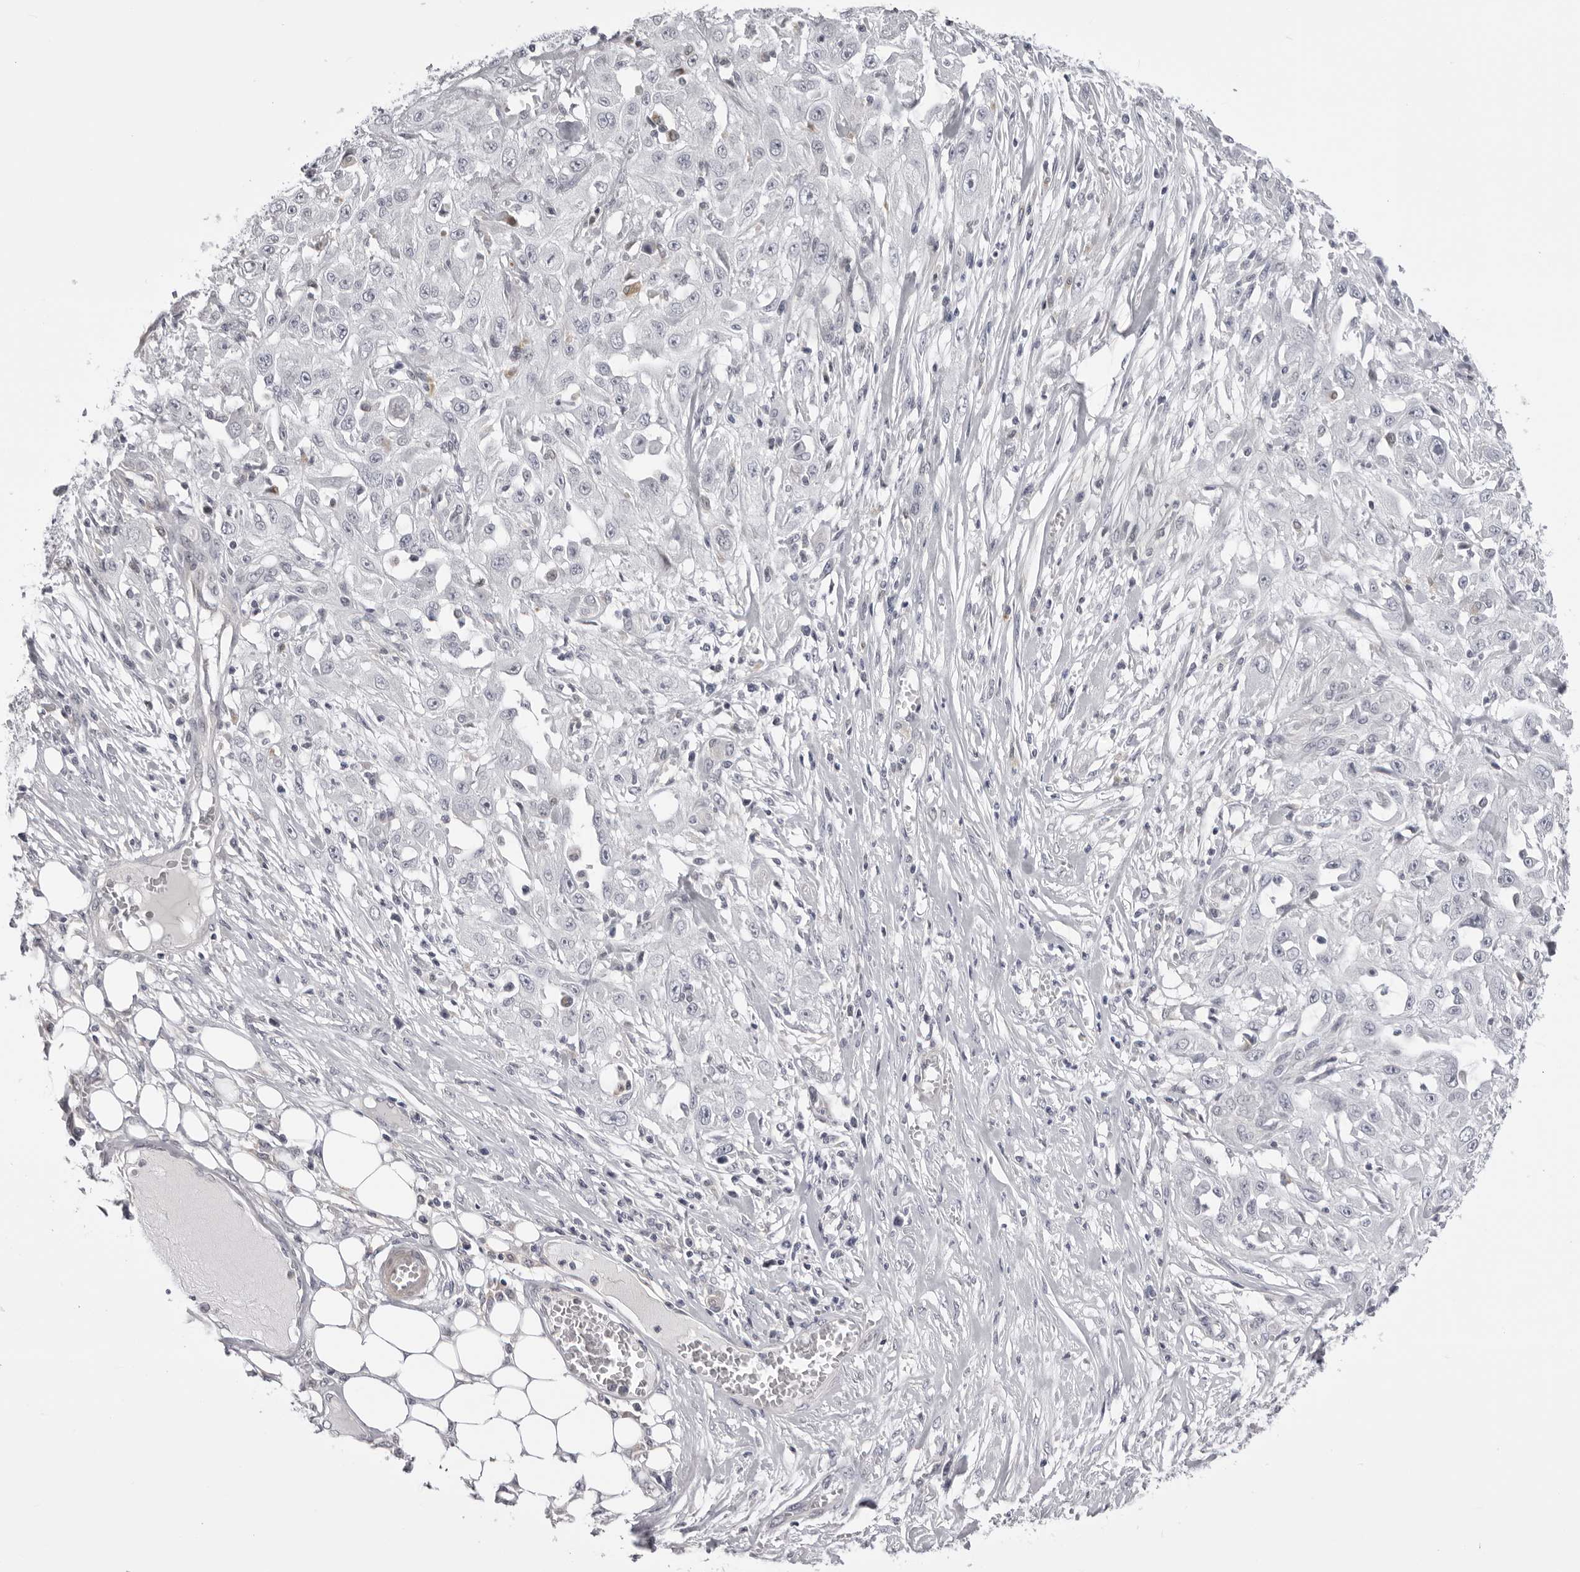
{"staining": {"intensity": "negative", "quantity": "none", "location": "none"}, "tissue": "skin cancer", "cell_type": "Tumor cells", "image_type": "cancer", "snomed": [{"axis": "morphology", "description": "Squamous cell carcinoma, NOS"}, {"axis": "morphology", "description": "Squamous cell carcinoma, metastatic, NOS"}, {"axis": "topography", "description": "Skin"}, {"axis": "topography", "description": "Lymph node"}], "caption": "An immunohistochemistry (IHC) image of skin squamous cell carcinoma is shown. There is no staining in tumor cells of skin squamous cell carcinoma.", "gene": "SUGCT", "patient": {"sex": "male", "age": 75}}